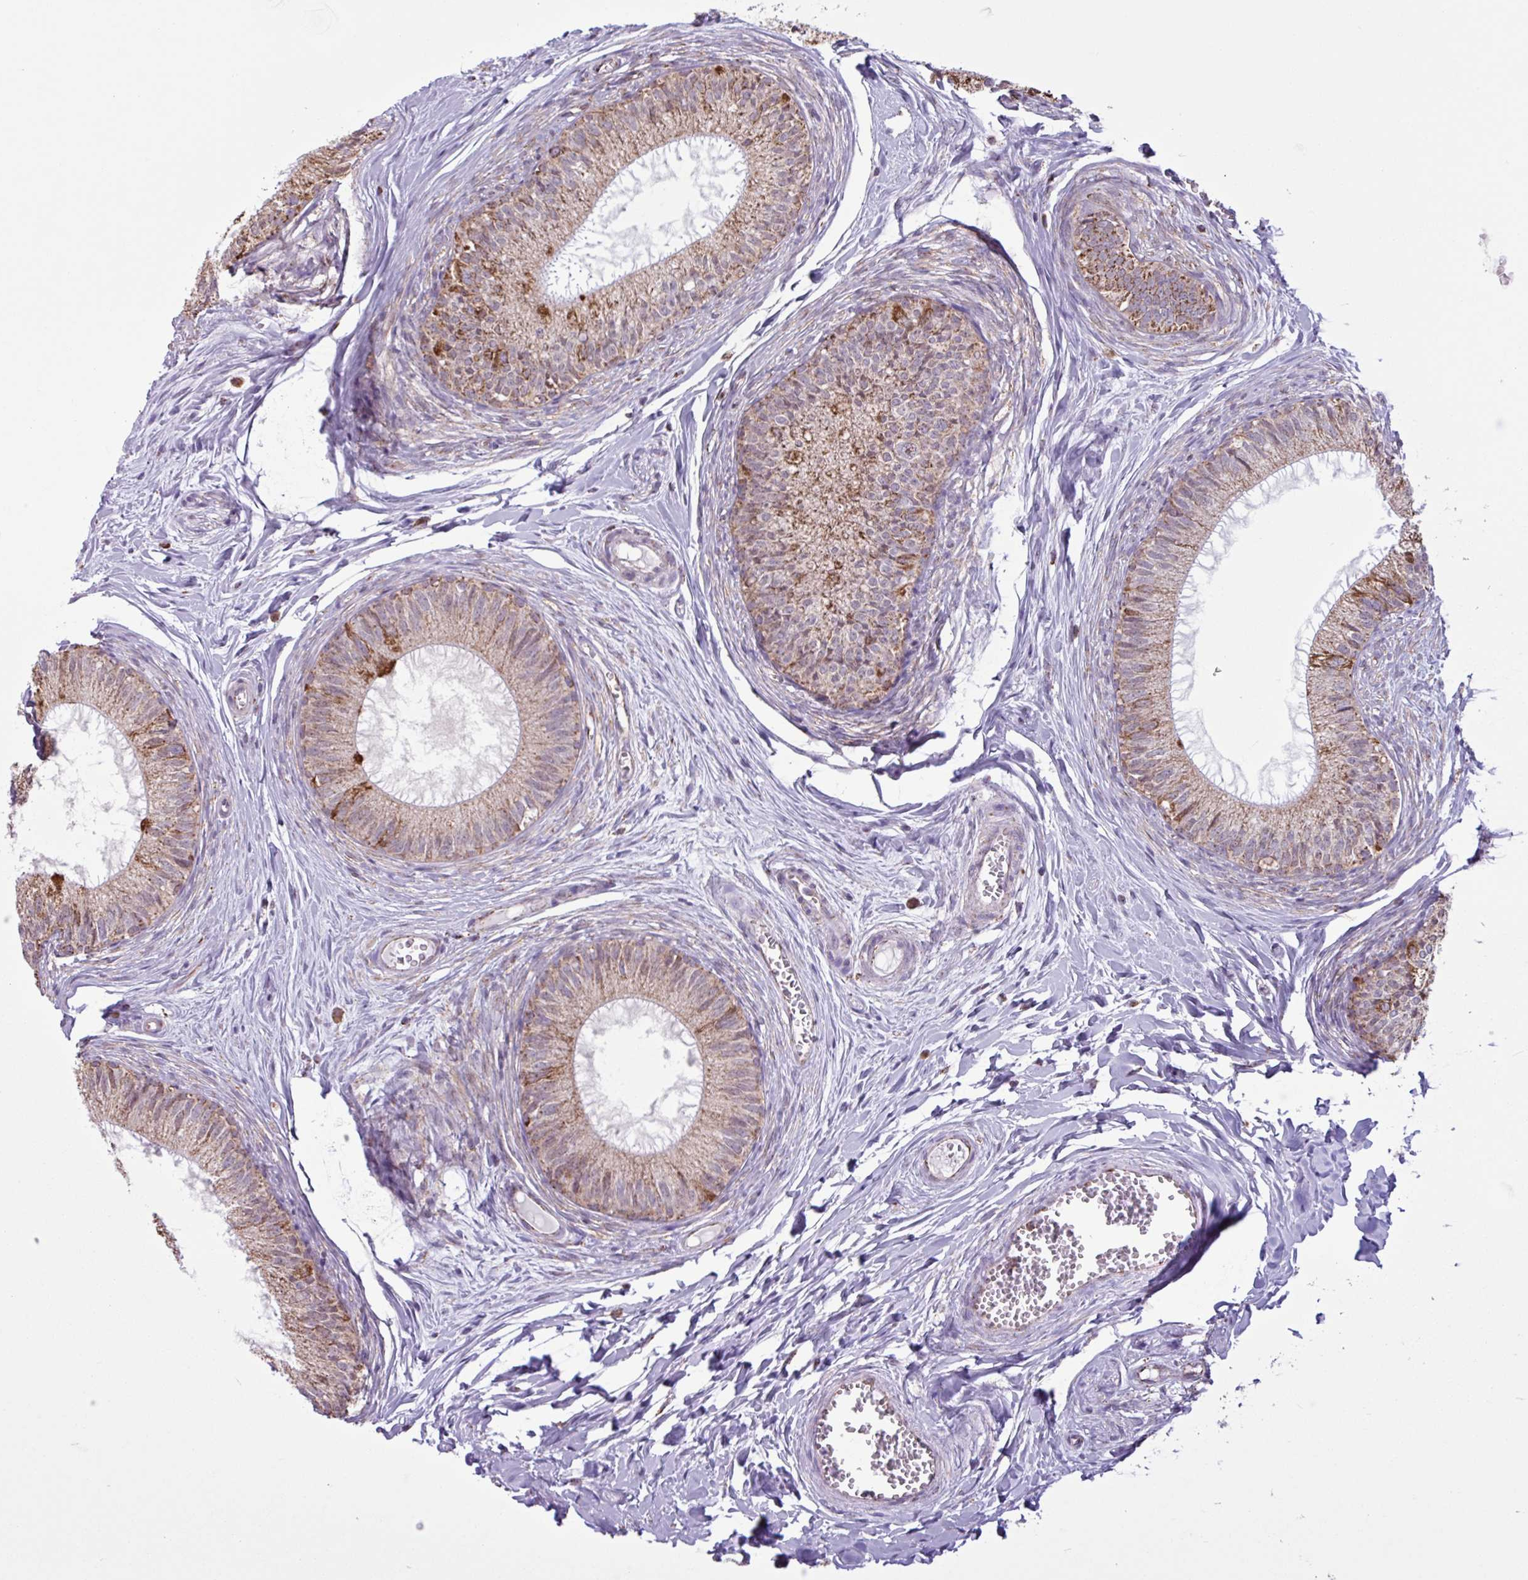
{"staining": {"intensity": "moderate", "quantity": ">75%", "location": "cytoplasmic/membranous"}, "tissue": "epididymis", "cell_type": "Glandular cells", "image_type": "normal", "snomed": [{"axis": "morphology", "description": "Normal tissue, NOS"}, {"axis": "topography", "description": "Epididymis"}], "caption": "Immunohistochemistry (DAB) staining of benign epididymis displays moderate cytoplasmic/membranous protein positivity in about >75% of glandular cells. (Stains: DAB in brown, nuclei in blue, Microscopy: brightfield microscopy at high magnification).", "gene": "ALG8", "patient": {"sex": "male", "age": 25}}